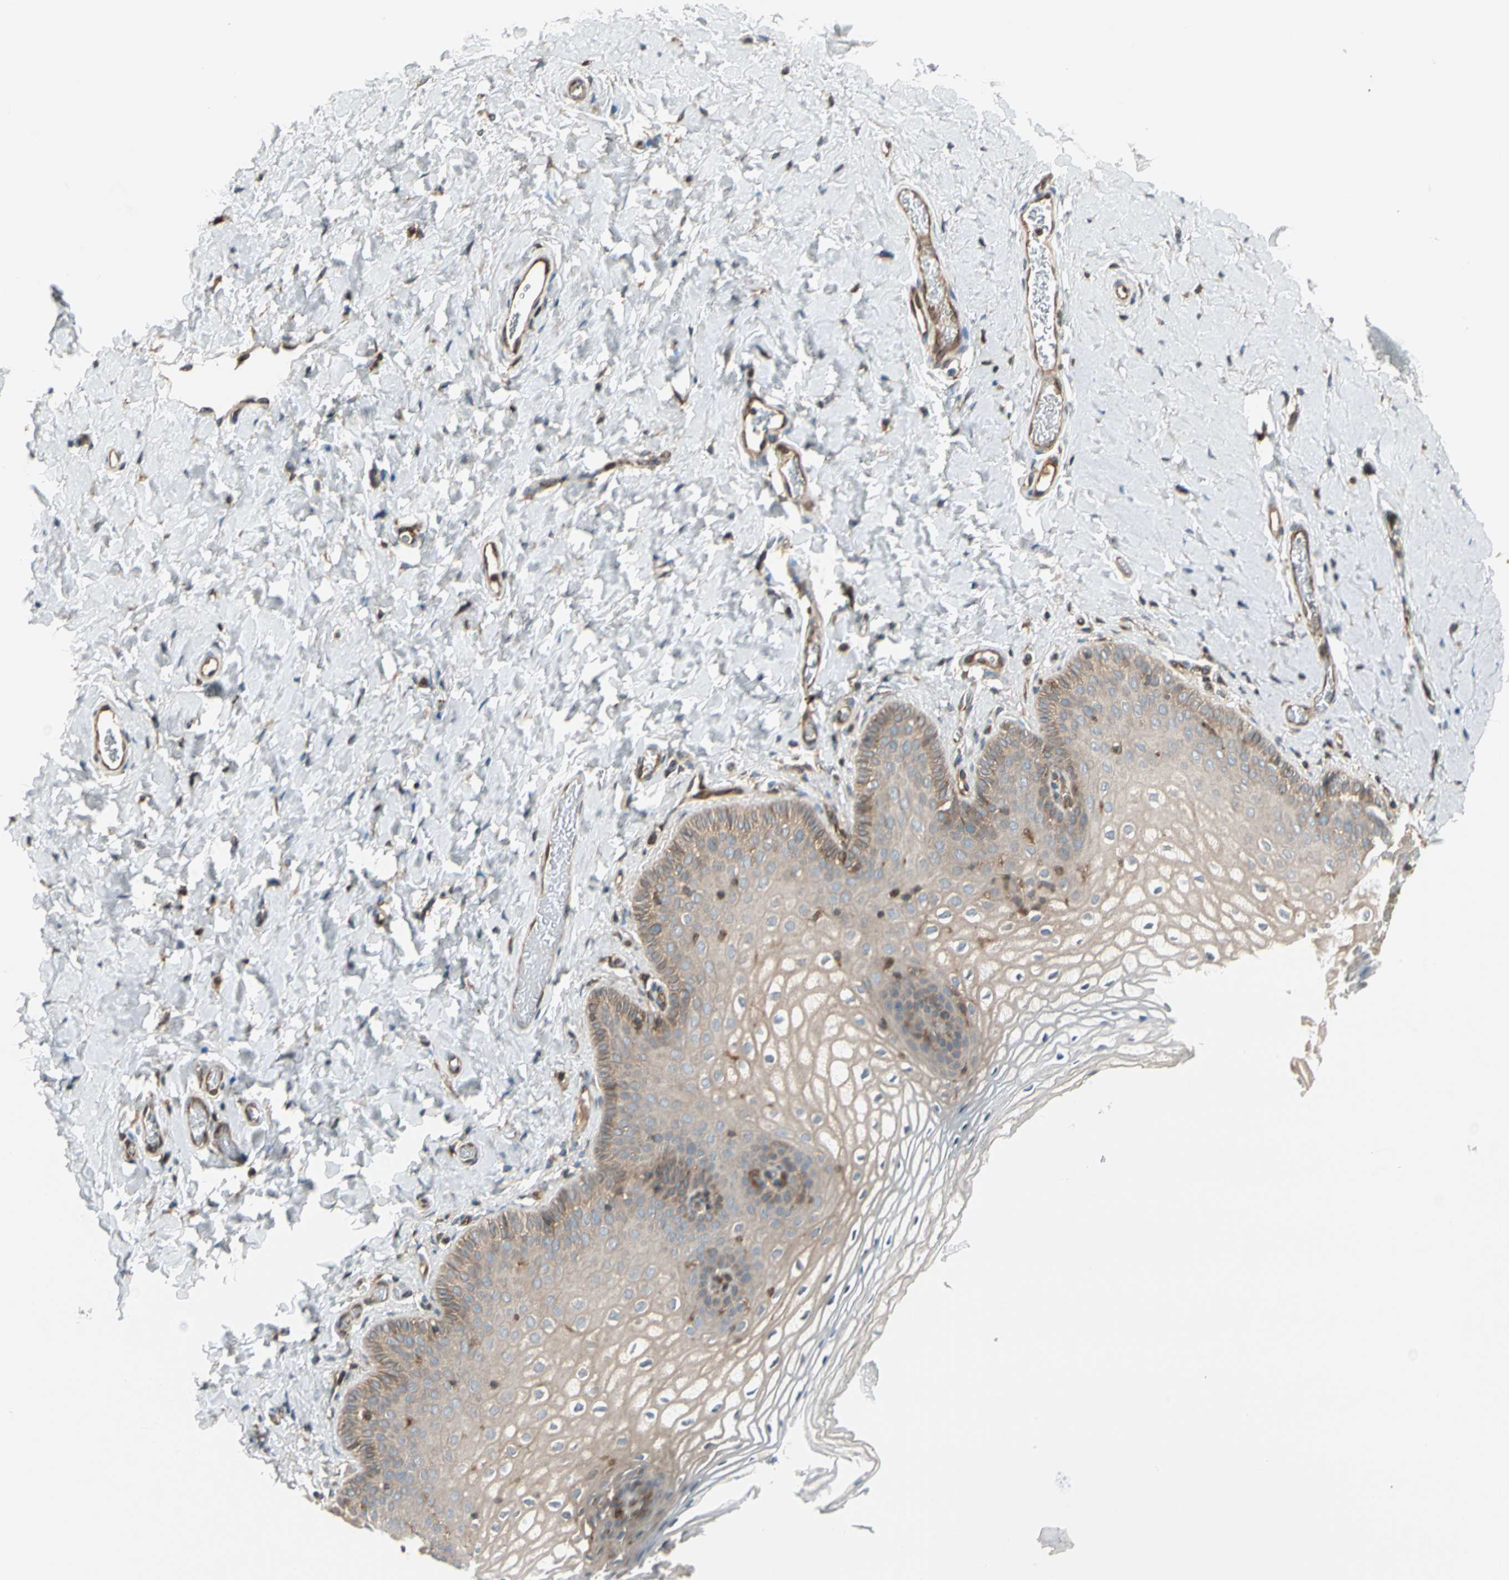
{"staining": {"intensity": "weak", "quantity": "<25%", "location": "cytoplasmic/membranous"}, "tissue": "vagina", "cell_type": "Squamous epithelial cells", "image_type": "normal", "snomed": [{"axis": "morphology", "description": "Normal tissue, NOS"}, {"axis": "topography", "description": "Vagina"}], "caption": "Immunohistochemistry (IHC) image of unremarkable vagina: vagina stained with DAB displays no significant protein staining in squamous epithelial cells.", "gene": "TRIO", "patient": {"sex": "female", "age": 55}}